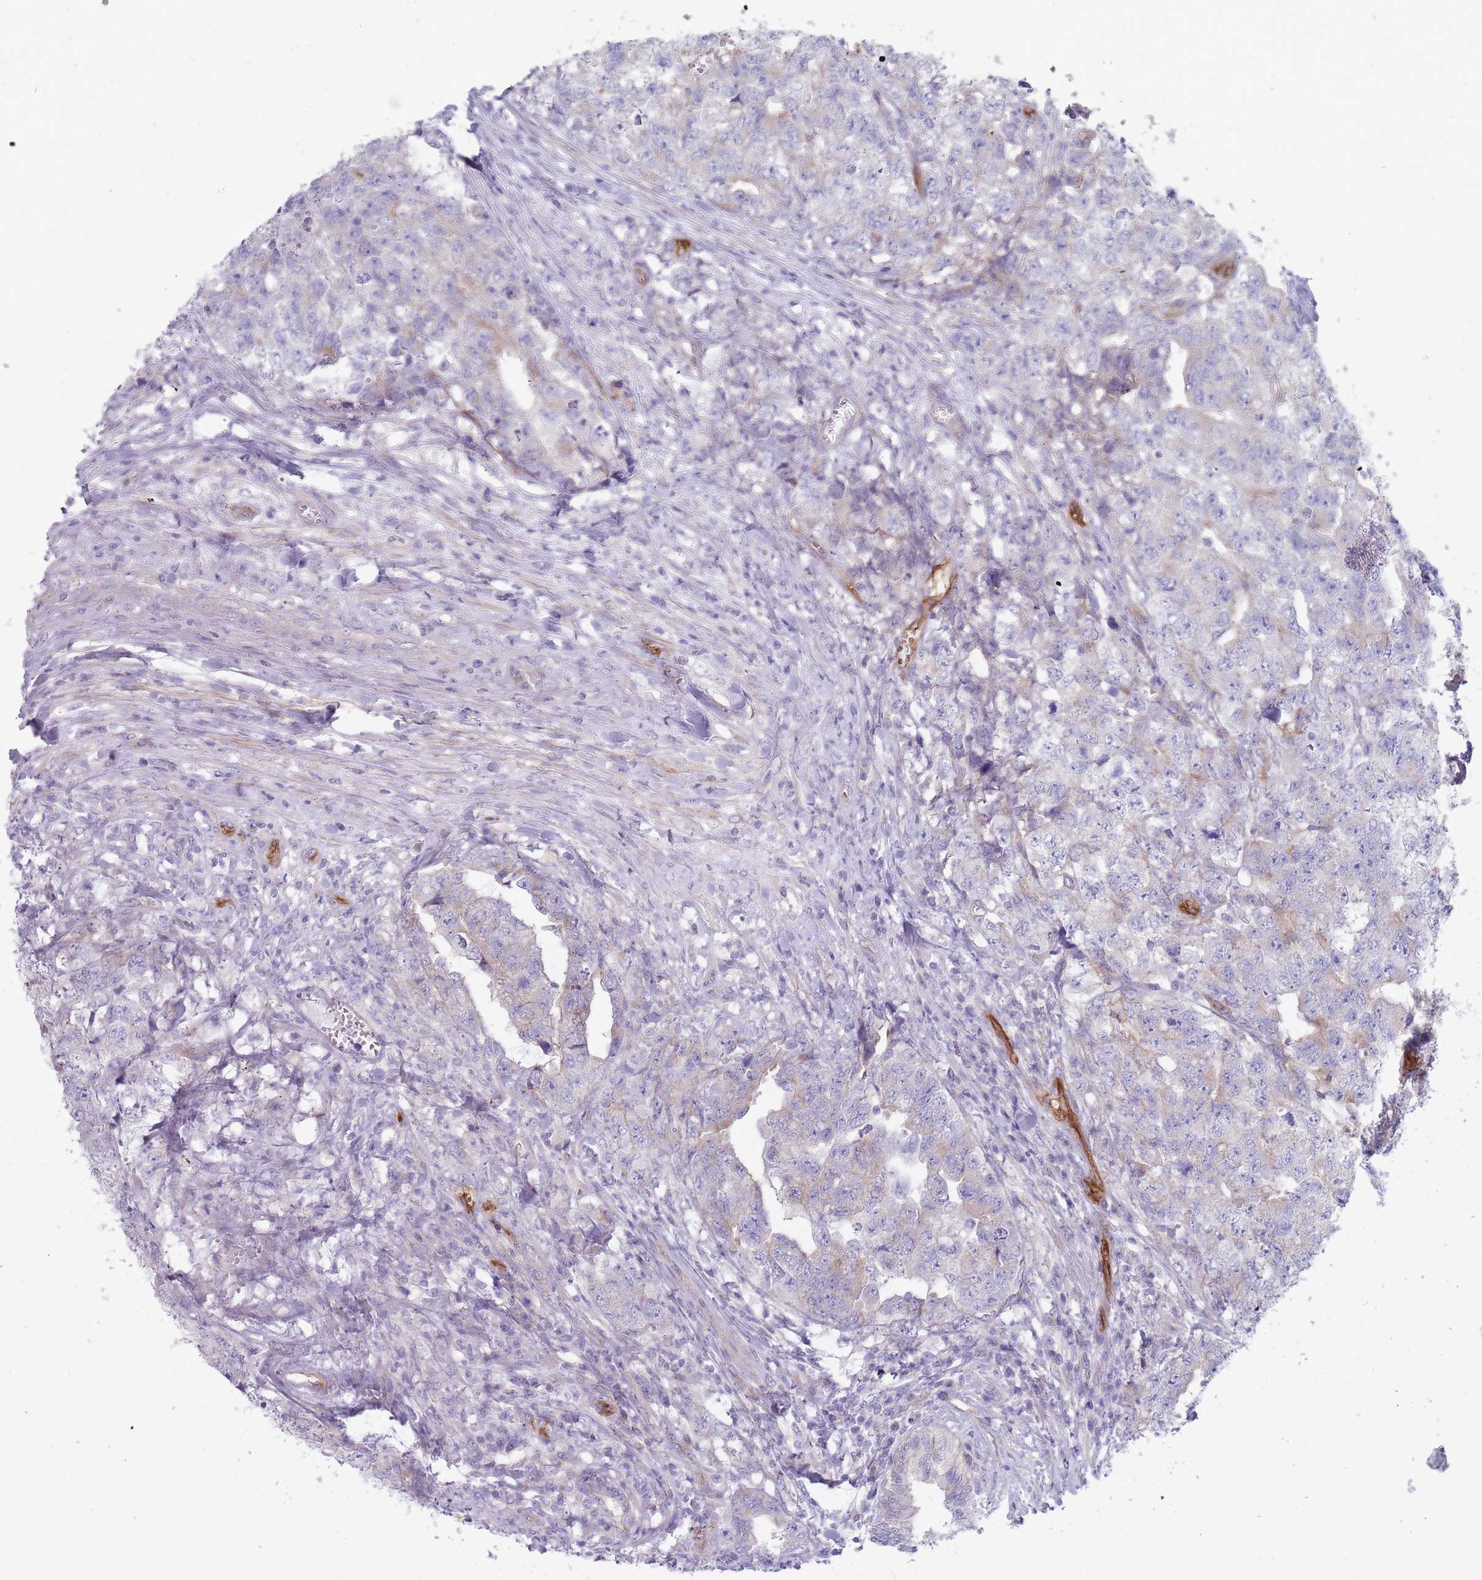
{"staining": {"intensity": "weak", "quantity": "<25%", "location": "cytoplasmic/membranous"}, "tissue": "testis cancer", "cell_type": "Tumor cells", "image_type": "cancer", "snomed": [{"axis": "morphology", "description": "Carcinoma, Embryonal, NOS"}, {"axis": "topography", "description": "Testis"}], "caption": "This histopathology image is of embryonal carcinoma (testis) stained with IHC to label a protein in brown with the nuclei are counter-stained blue. There is no expression in tumor cells.", "gene": "PLPP1", "patient": {"sex": "male", "age": 31}}